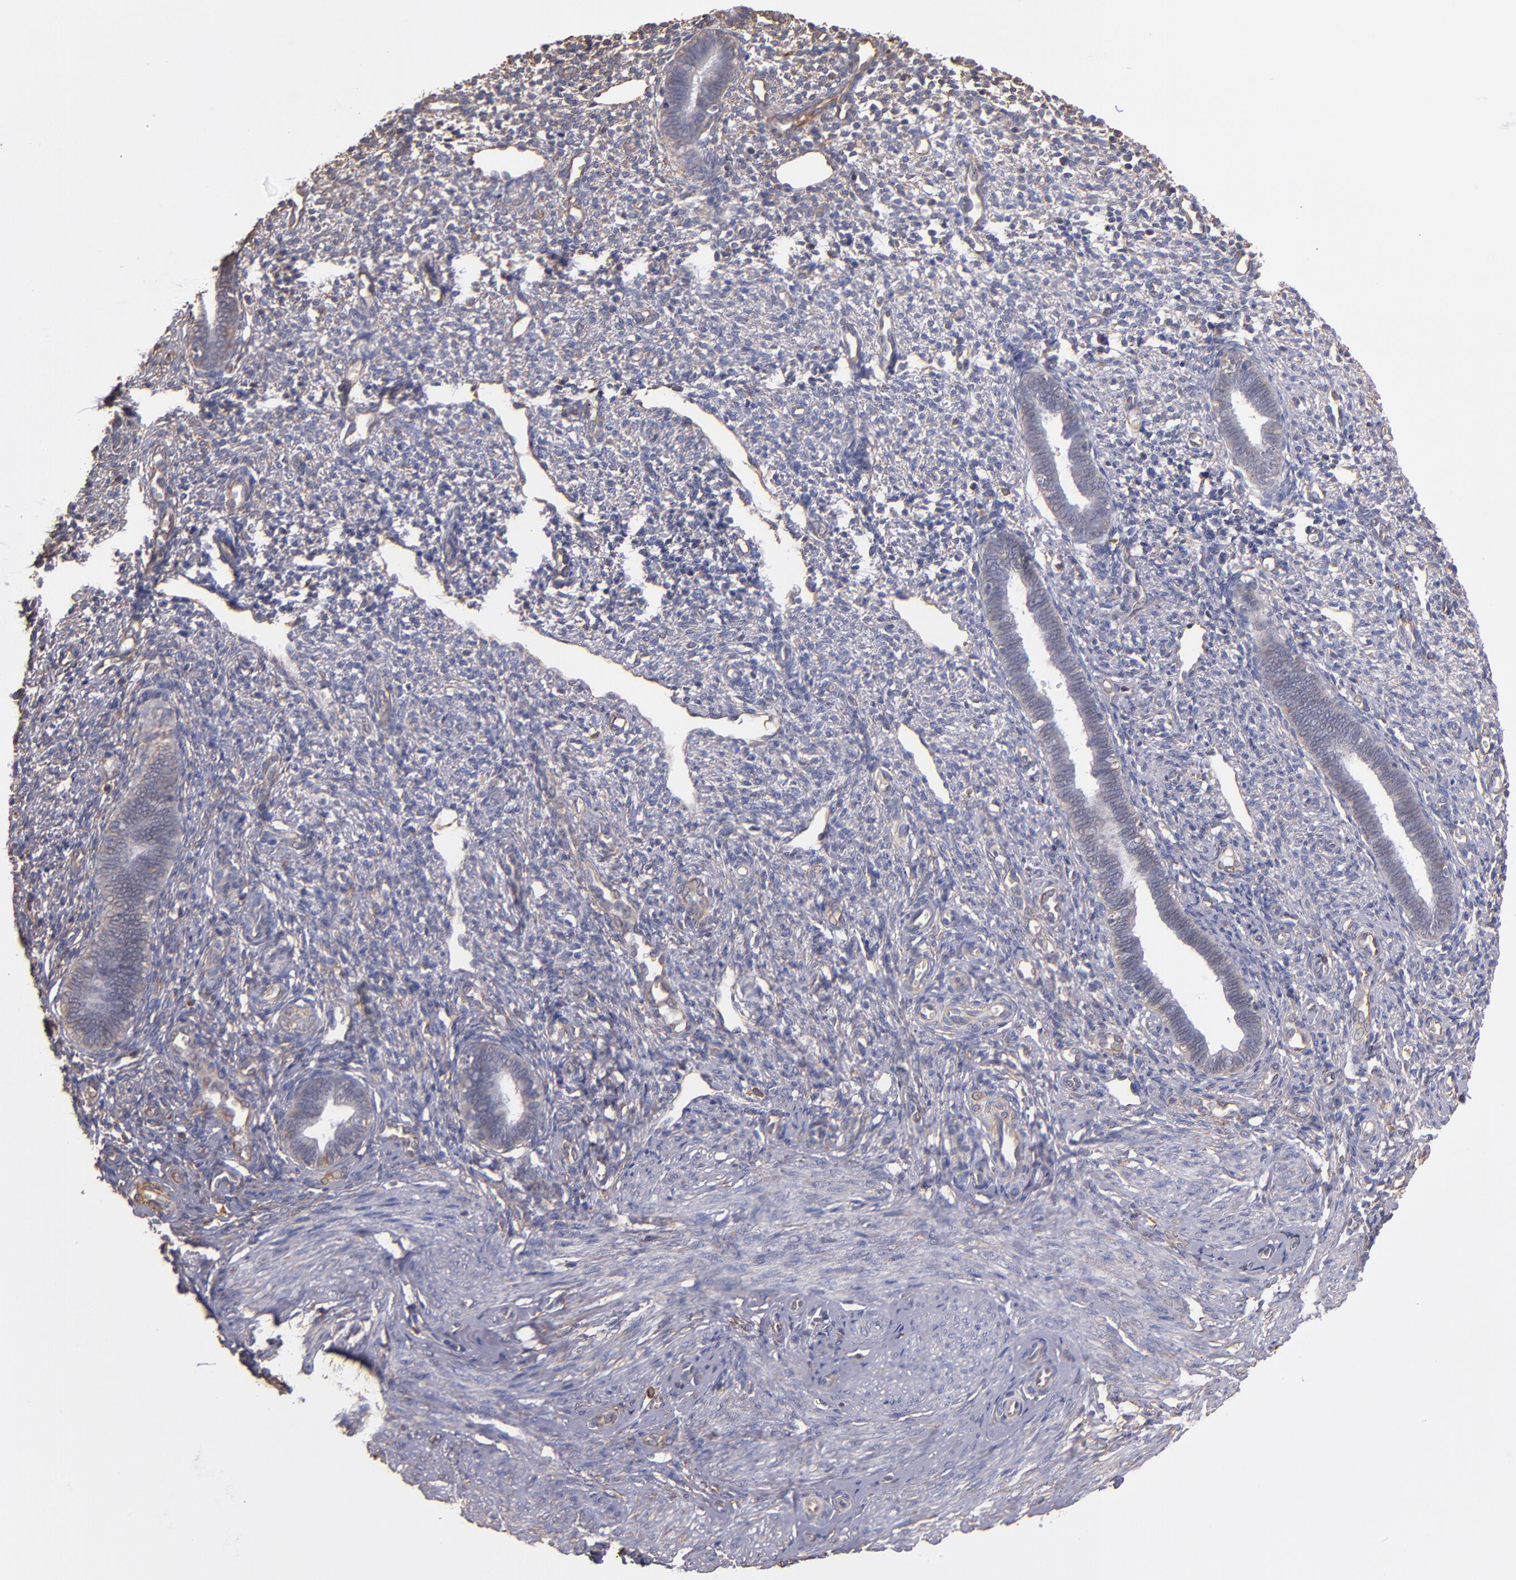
{"staining": {"intensity": "weak", "quantity": "<25%", "location": "cytoplasmic/membranous"}, "tissue": "endometrium", "cell_type": "Cells in endometrial stroma", "image_type": "normal", "snomed": [{"axis": "morphology", "description": "Normal tissue, NOS"}, {"axis": "topography", "description": "Endometrium"}], "caption": "The histopathology image shows no significant positivity in cells in endometrial stroma of endometrium.", "gene": "ABCC1", "patient": {"sex": "female", "age": 27}}